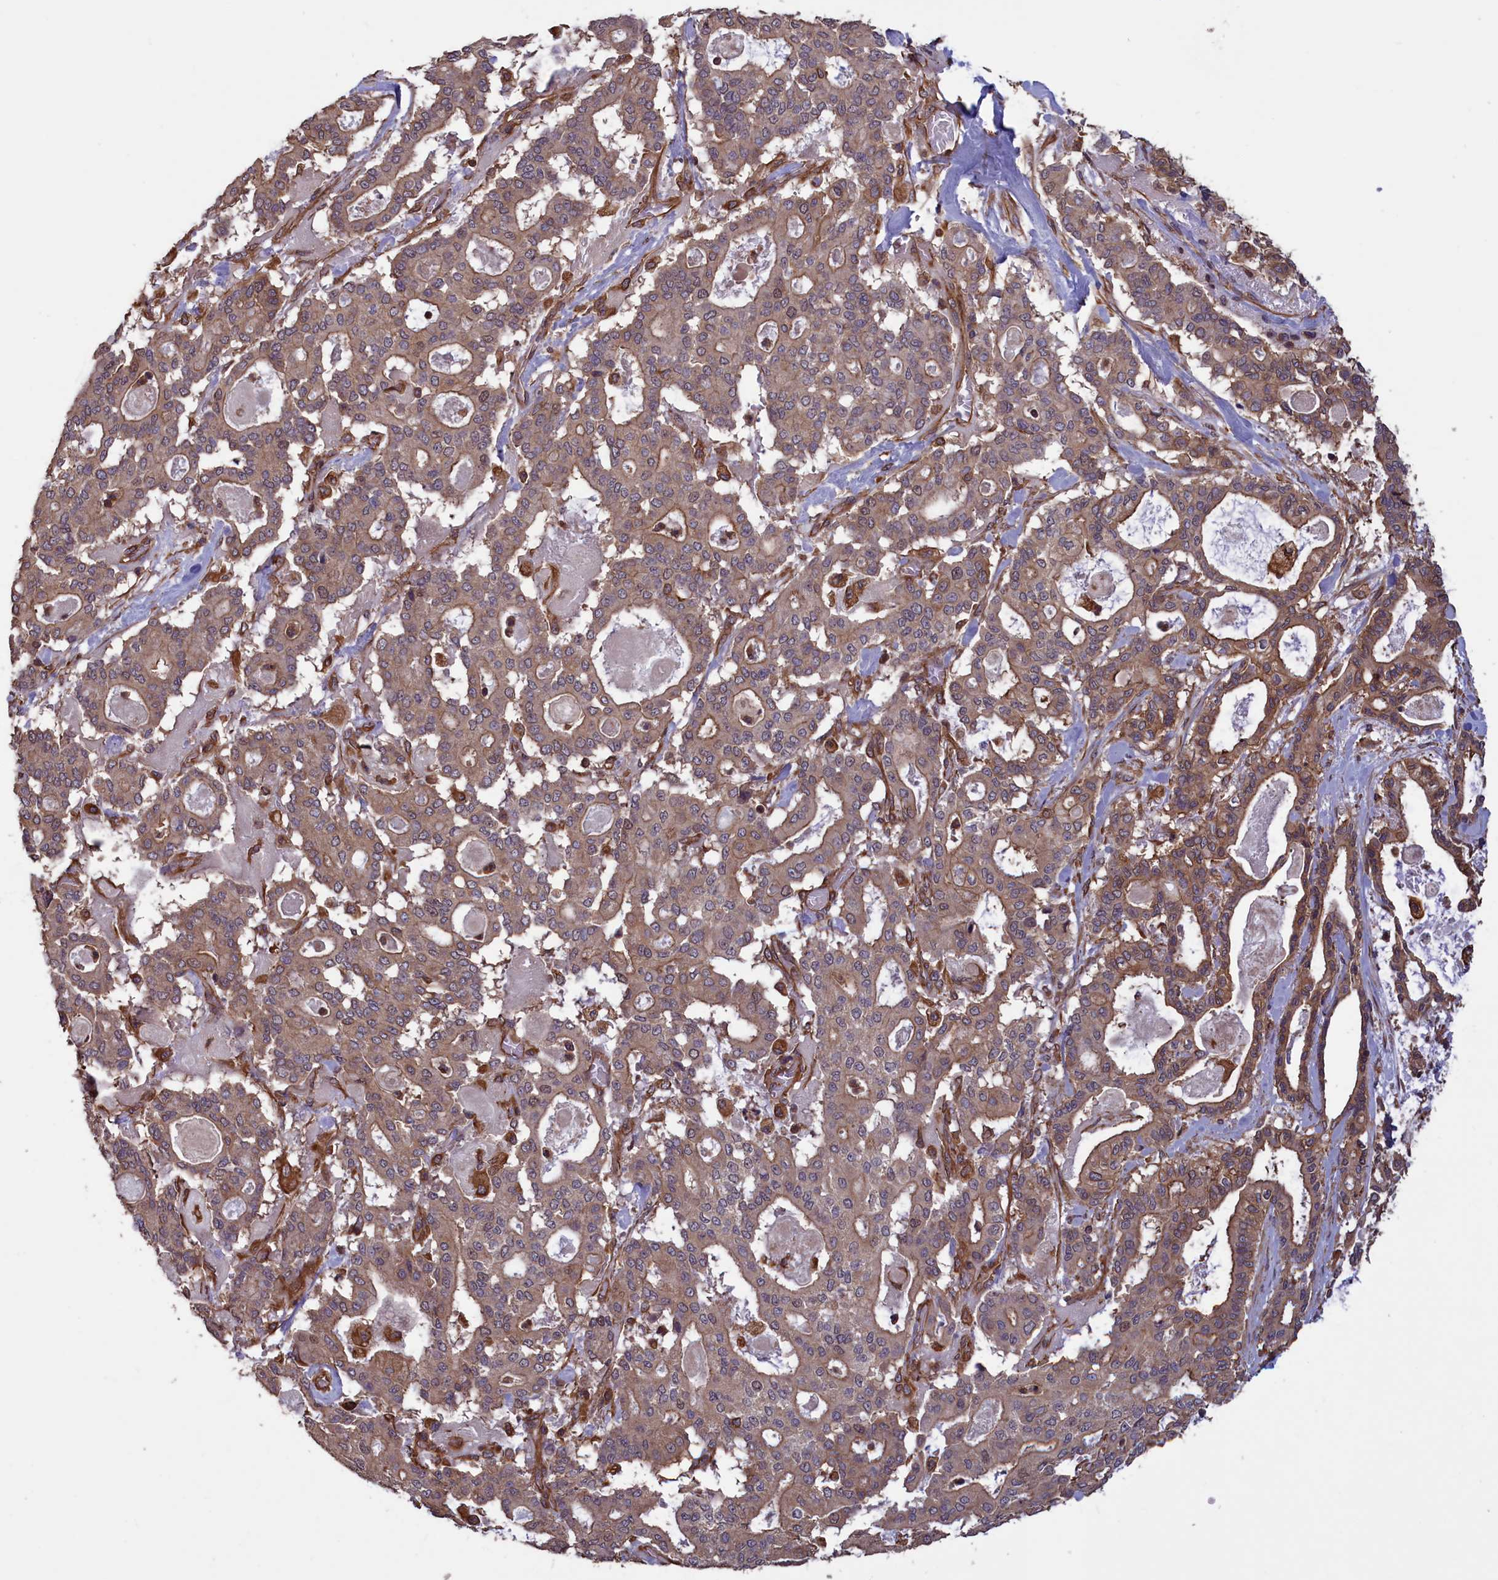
{"staining": {"intensity": "moderate", "quantity": "<25%", "location": "cytoplasmic/membranous,nuclear"}, "tissue": "pancreatic cancer", "cell_type": "Tumor cells", "image_type": "cancer", "snomed": [{"axis": "morphology", "description": "Adenocarcinoma, NOS"}, {"axis": "topography", "description": "Pancreas"}], "caption": "Immunohistochemistry (IHC) (DAB) staining of human pancreatic adenocarcinoma demonstrates moderate cytoplasmic/membranous and nuclear protein expression in approximately <25% of tumor cells.", "gene": "DAPK3", "patient": {"sex": "male", "age": 63}}